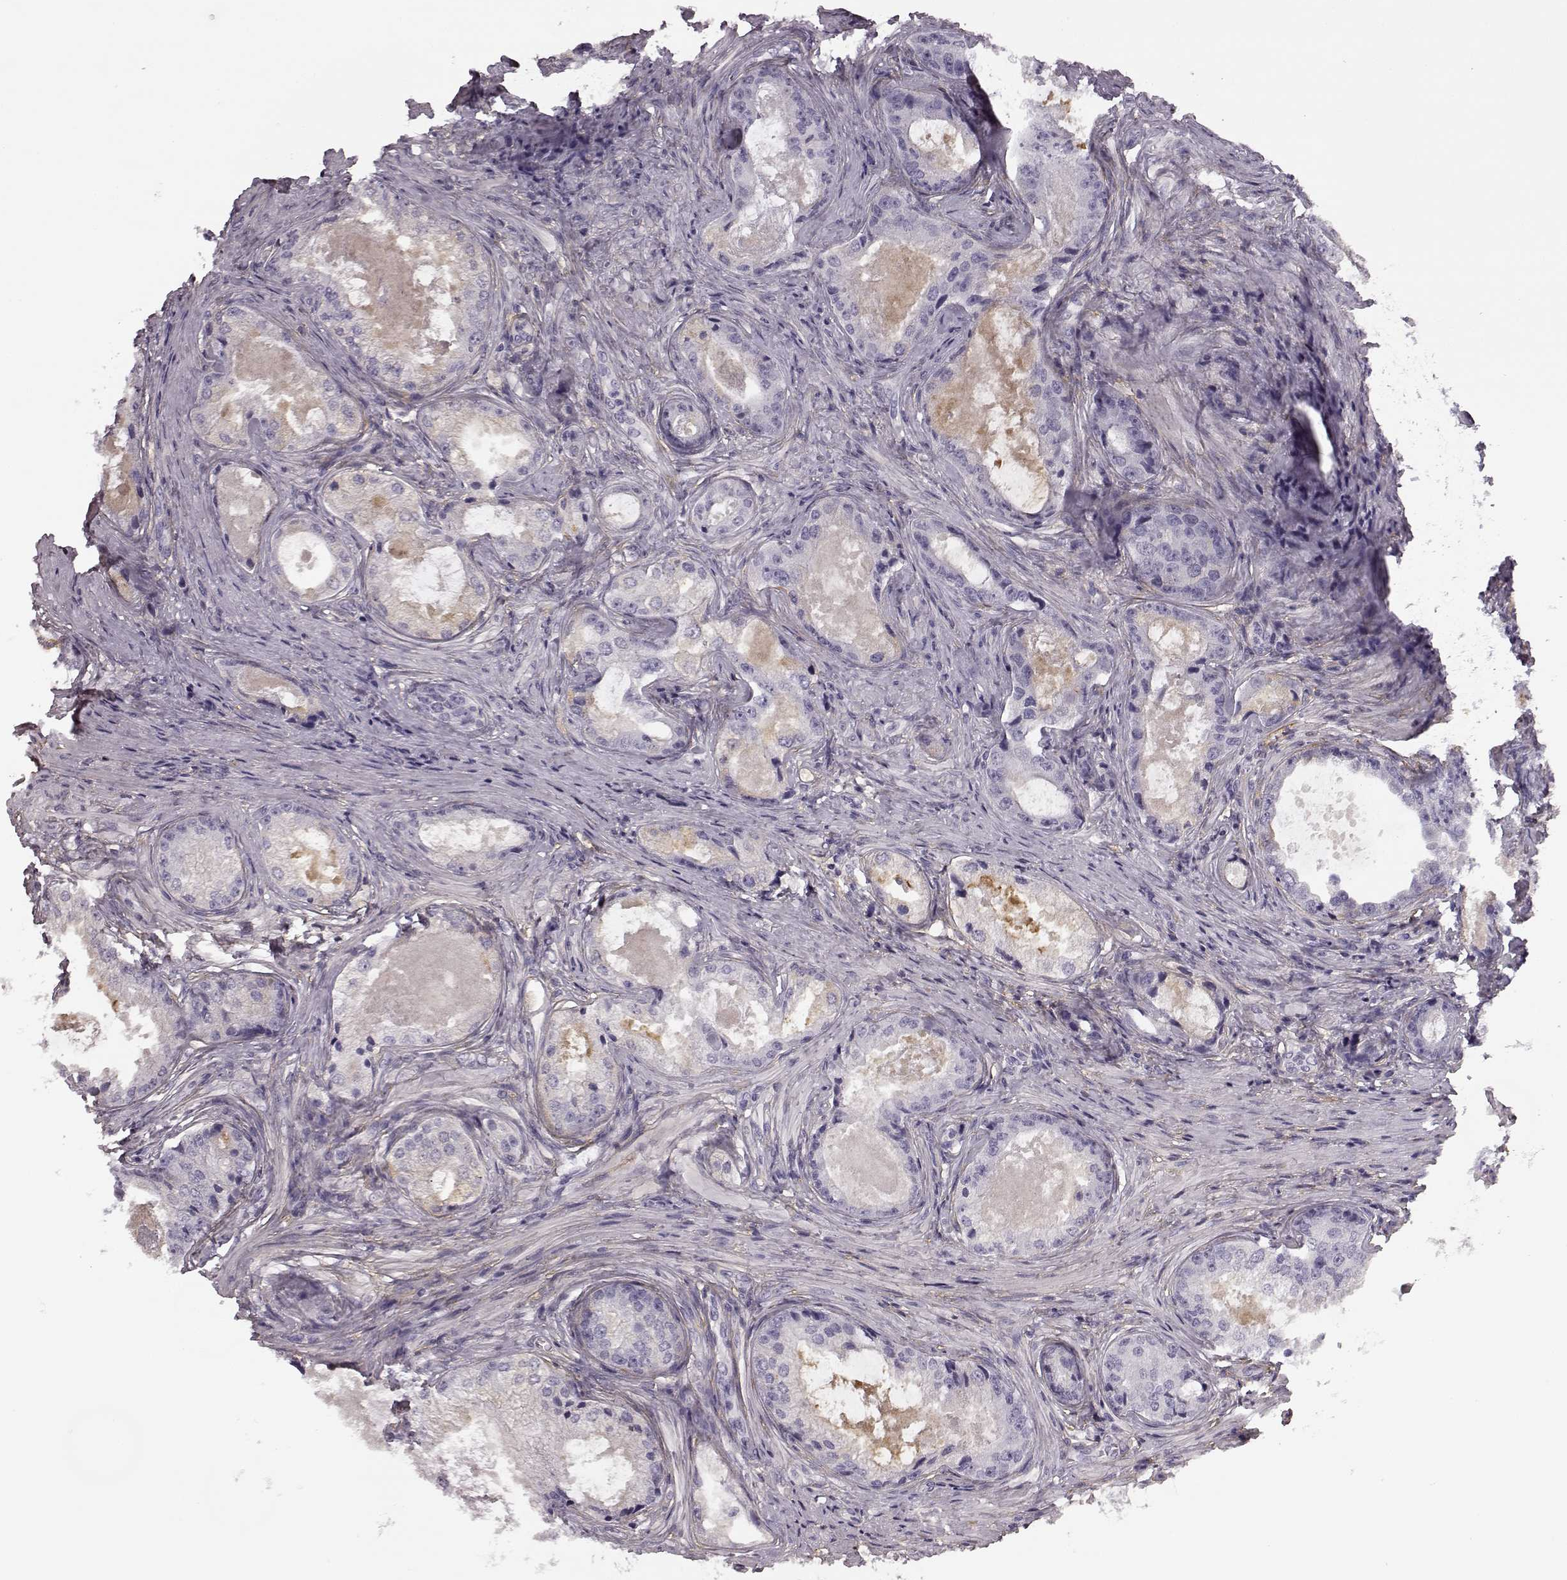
{"staining": {"intensity": "negative", "quantity": "none", "location": "none"}, "tissue": "prostate cancer", "cell_type": "Tumor cells", "image_type": "cancer", "snomed": [{"axis": "morphology", "description": "Adenocarcinoma, Low grade"}, {"axis": "topography", "description": "Prostate"}], "caption": "A photomicrograph of prostate cancer stained for a protein shows no brown staining in tumor cells. (DAB (3,3'-diaminobenzidine) immunohistochemistry (IHC) with hematoxylin counter stain).", "gene": "TRIM69", "patient": {"sex": "male", "age": 68}}